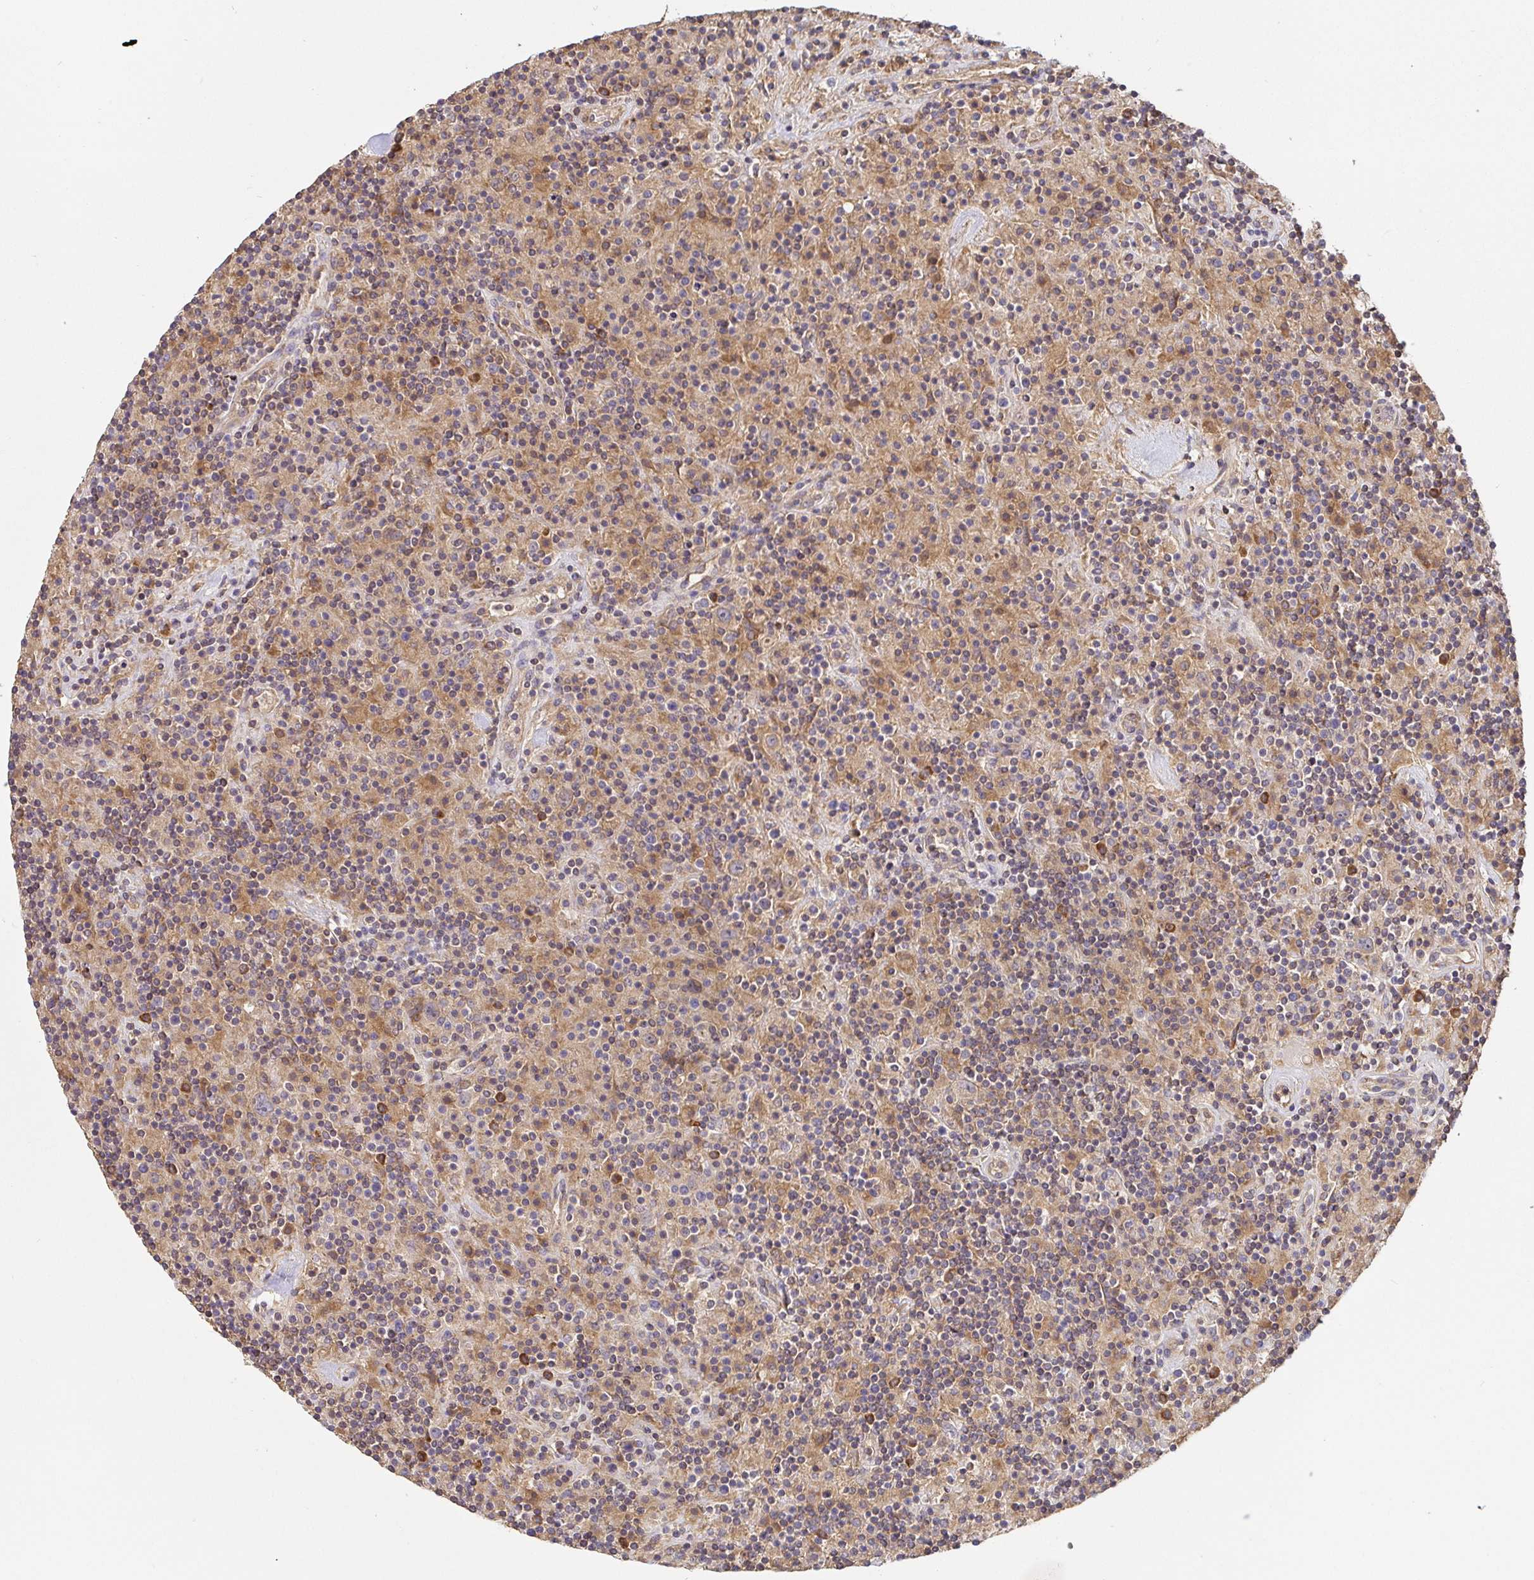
{"staining": {"intensity": "weak", "quantity": ">75%", "location": "cytoplasmic/membranous"}, "tissue": "lymphoma", "cell_type": "Tumor cells", "image_type": "cancer", "snomed": [{"axis": "morphology", "description": "Hodgkin's disease, NOS"}, {"axis": "topography", "description": "Lymph node"}], "caption": "Tumor cells display low levels of weak cytoplasmic/membranous positivity in approximately >75% of cells in Hodgkin's disease.", "gene": "HAGH", "patient": {"sex": "male", "age": 70}}